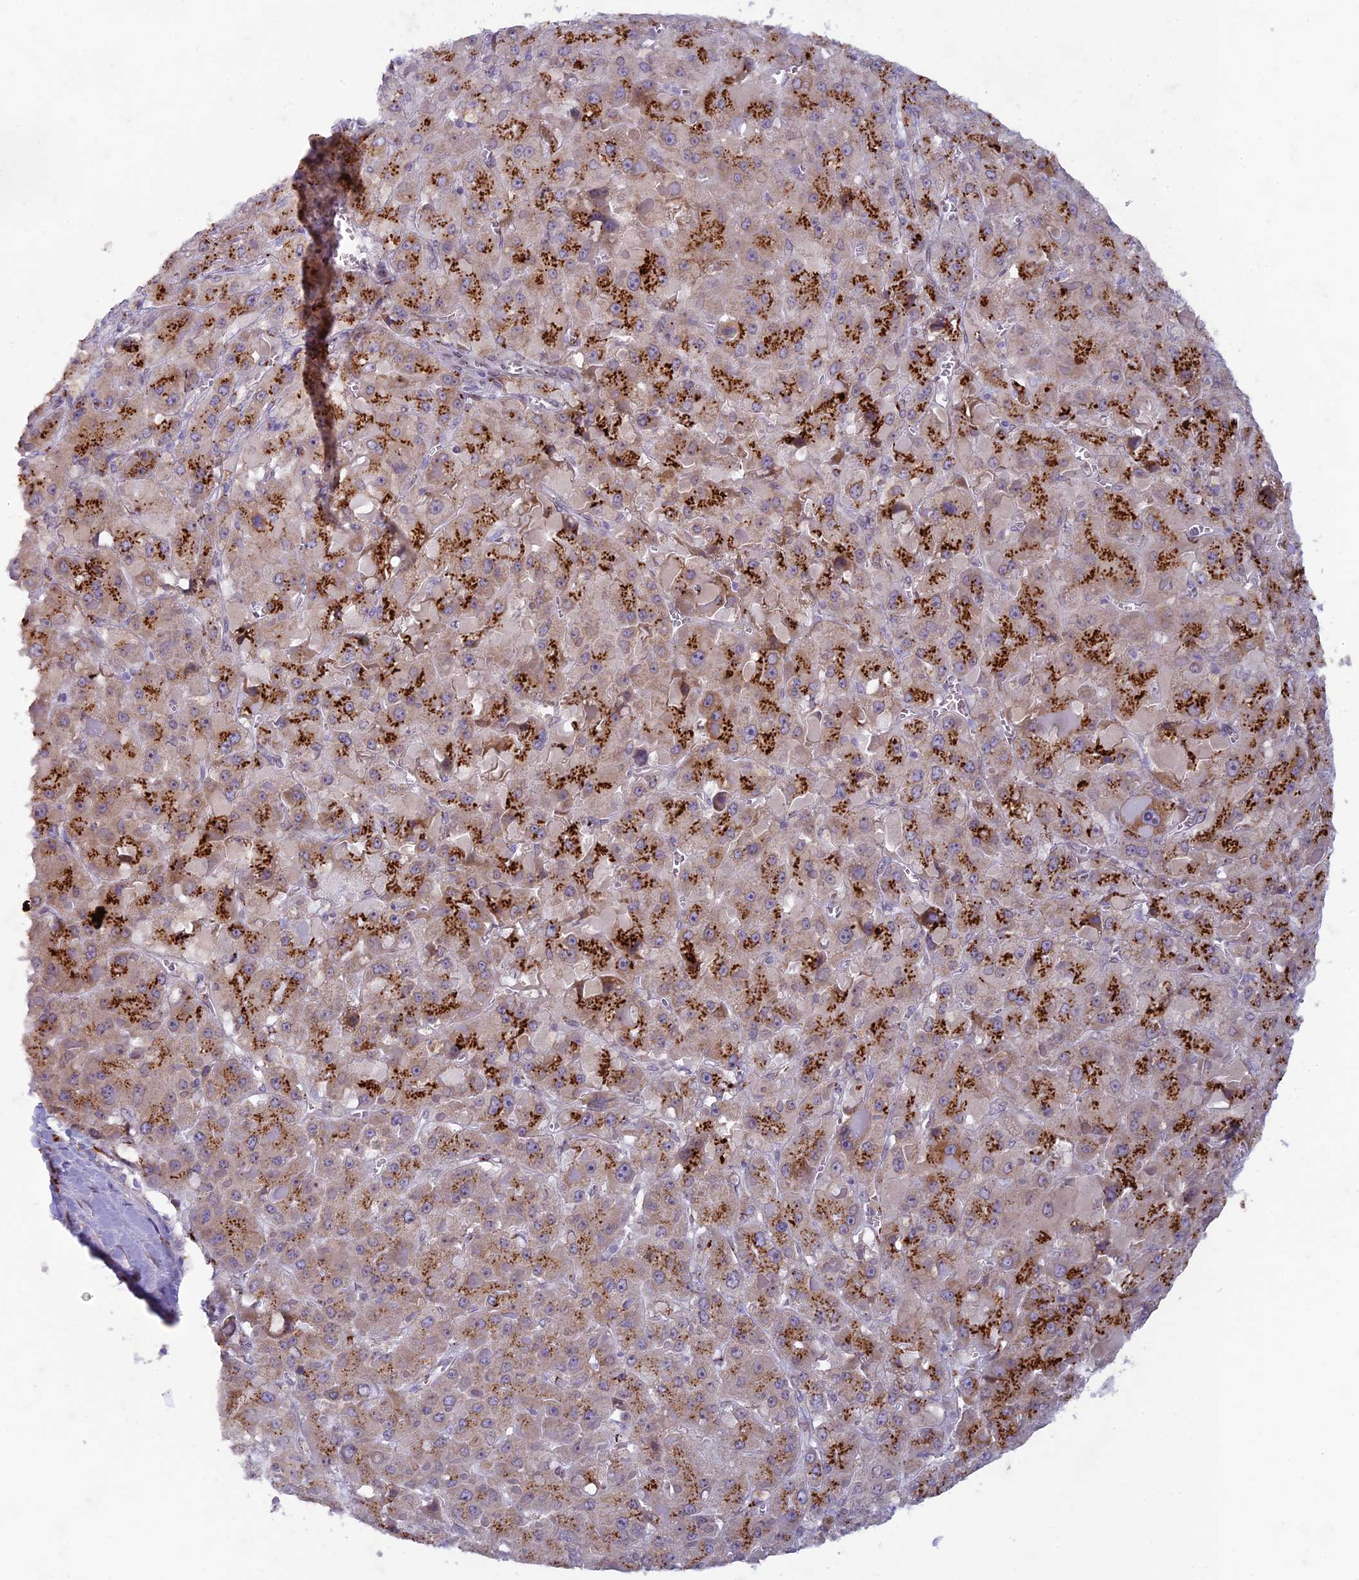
{"staining": {"intensity": "strong", "quantity": "25%-75%", "location": "cytoplasmic/membranous"}, "tissue": "liver cancer", "cell_type": "Tumor cells", "image_type": "cancer", "snomed": [{"axis": "morphology", "description": "Carcinoma, Hepatocellular, NOS"}, {"axis": "topography", "description": "Liver"}], "caption": "Immunohistochemistry histopathology image of neoplastic tissue: liver hepatocellular carcinoma stained using immunohistochemistry exhibits high levels of strong protein expression localized specifically in the cytoplasmic/membranous of tumor cells, appearing as a cytoplasmic/membranous brown color.", "gene": "FAM3C", "patient": {"sex": "female", "age": 73}}